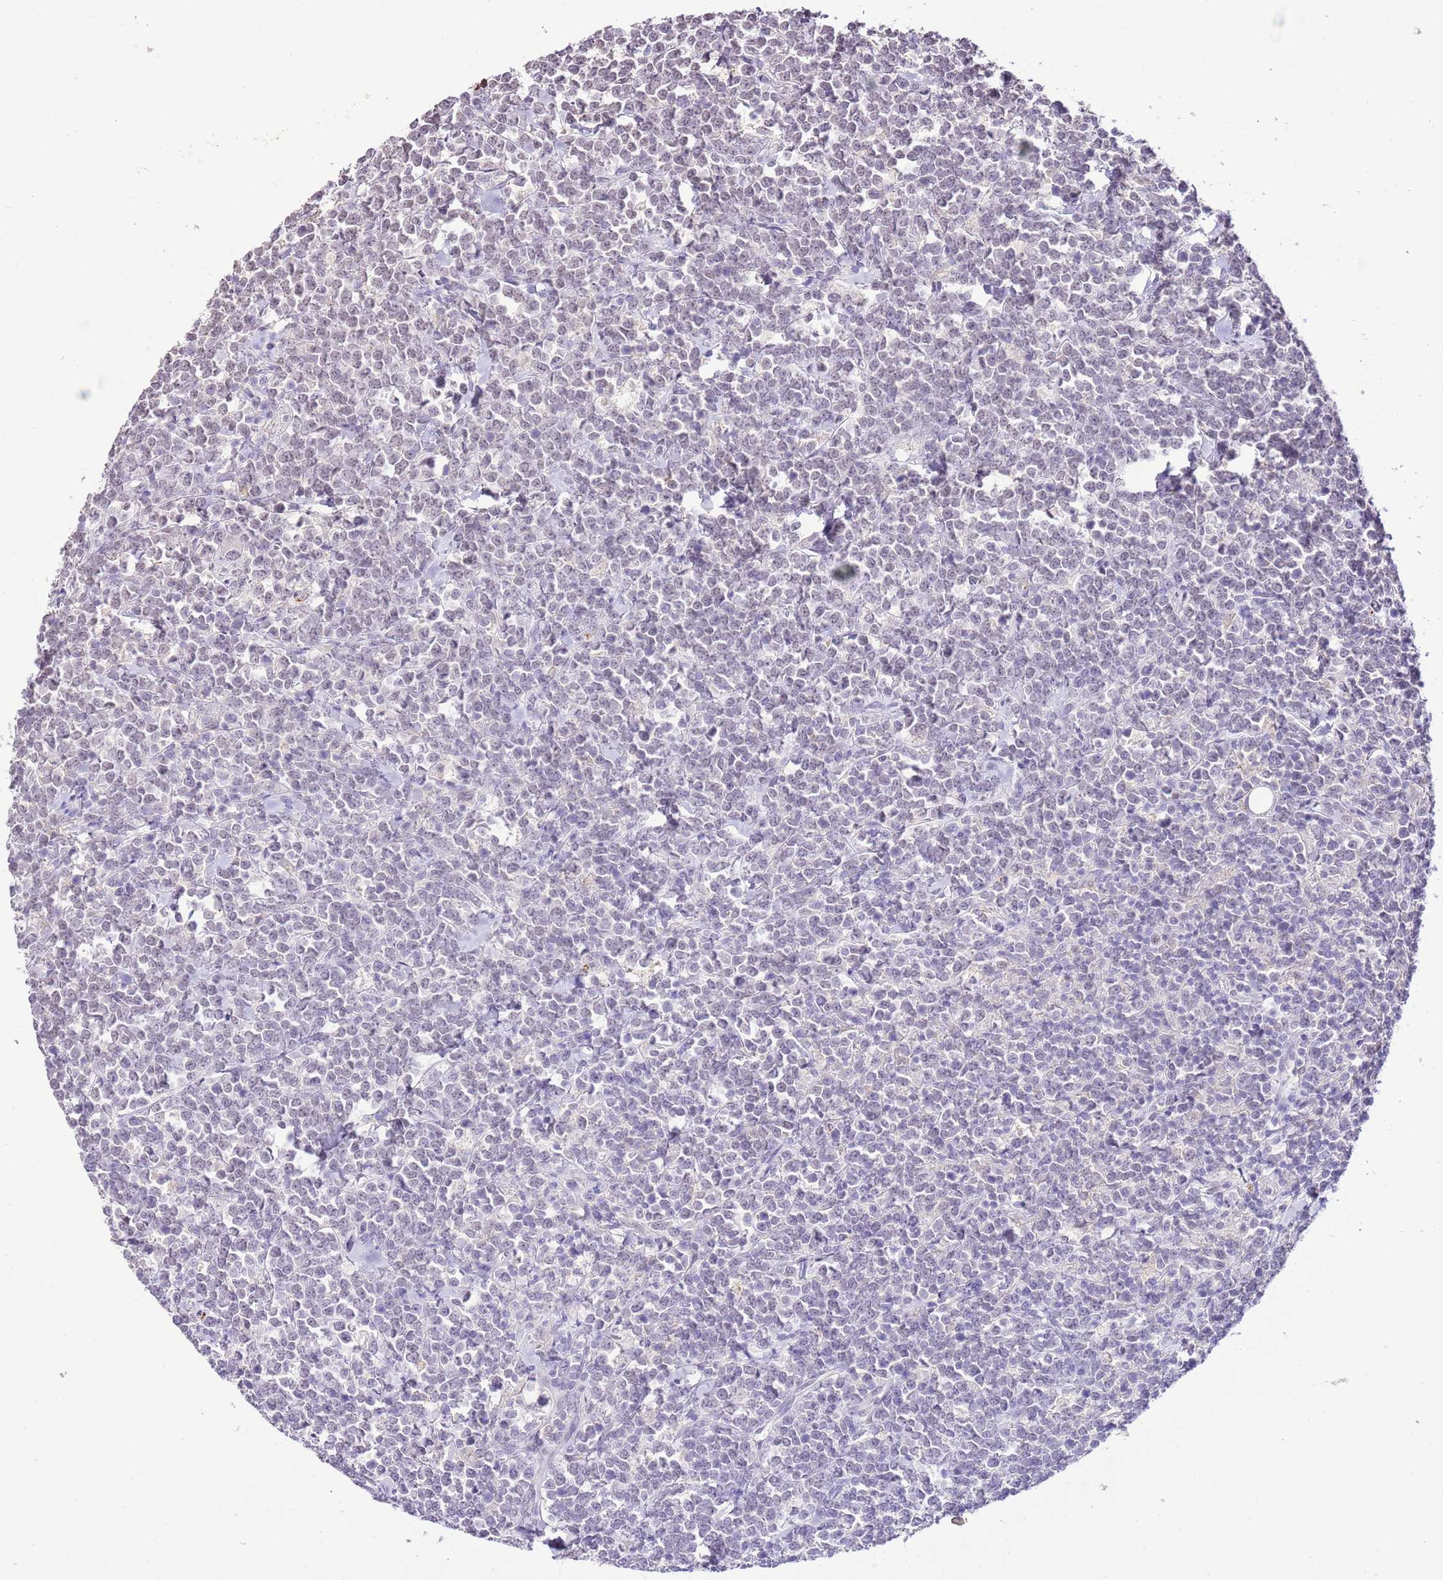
{"staining": {"intensity": "weak", "quantity": "<25%", "location": "nuclear"}, "tissue": "lymphoma", "cell_type": "Tumor cells", "image_type": "cancer", "snomed": [{"axis": "morphology", "description": "Malignant lymphoma, non-Hodgkin's type, High grade"}, {"axis": "topography", "description": "Small intestine"}, {"axis": "topography", "description": "Colon"}], "caption": "An image of human lymphoma is negative for staining in tumor cells. Brightfield microscopy of immunohistochemistry (IHC) stained with DAB (brown) and hematoxylin (blue), captured at high magnification.", "gene": "IZUMO4", "patient": {"sex": "male", "age": 8}}